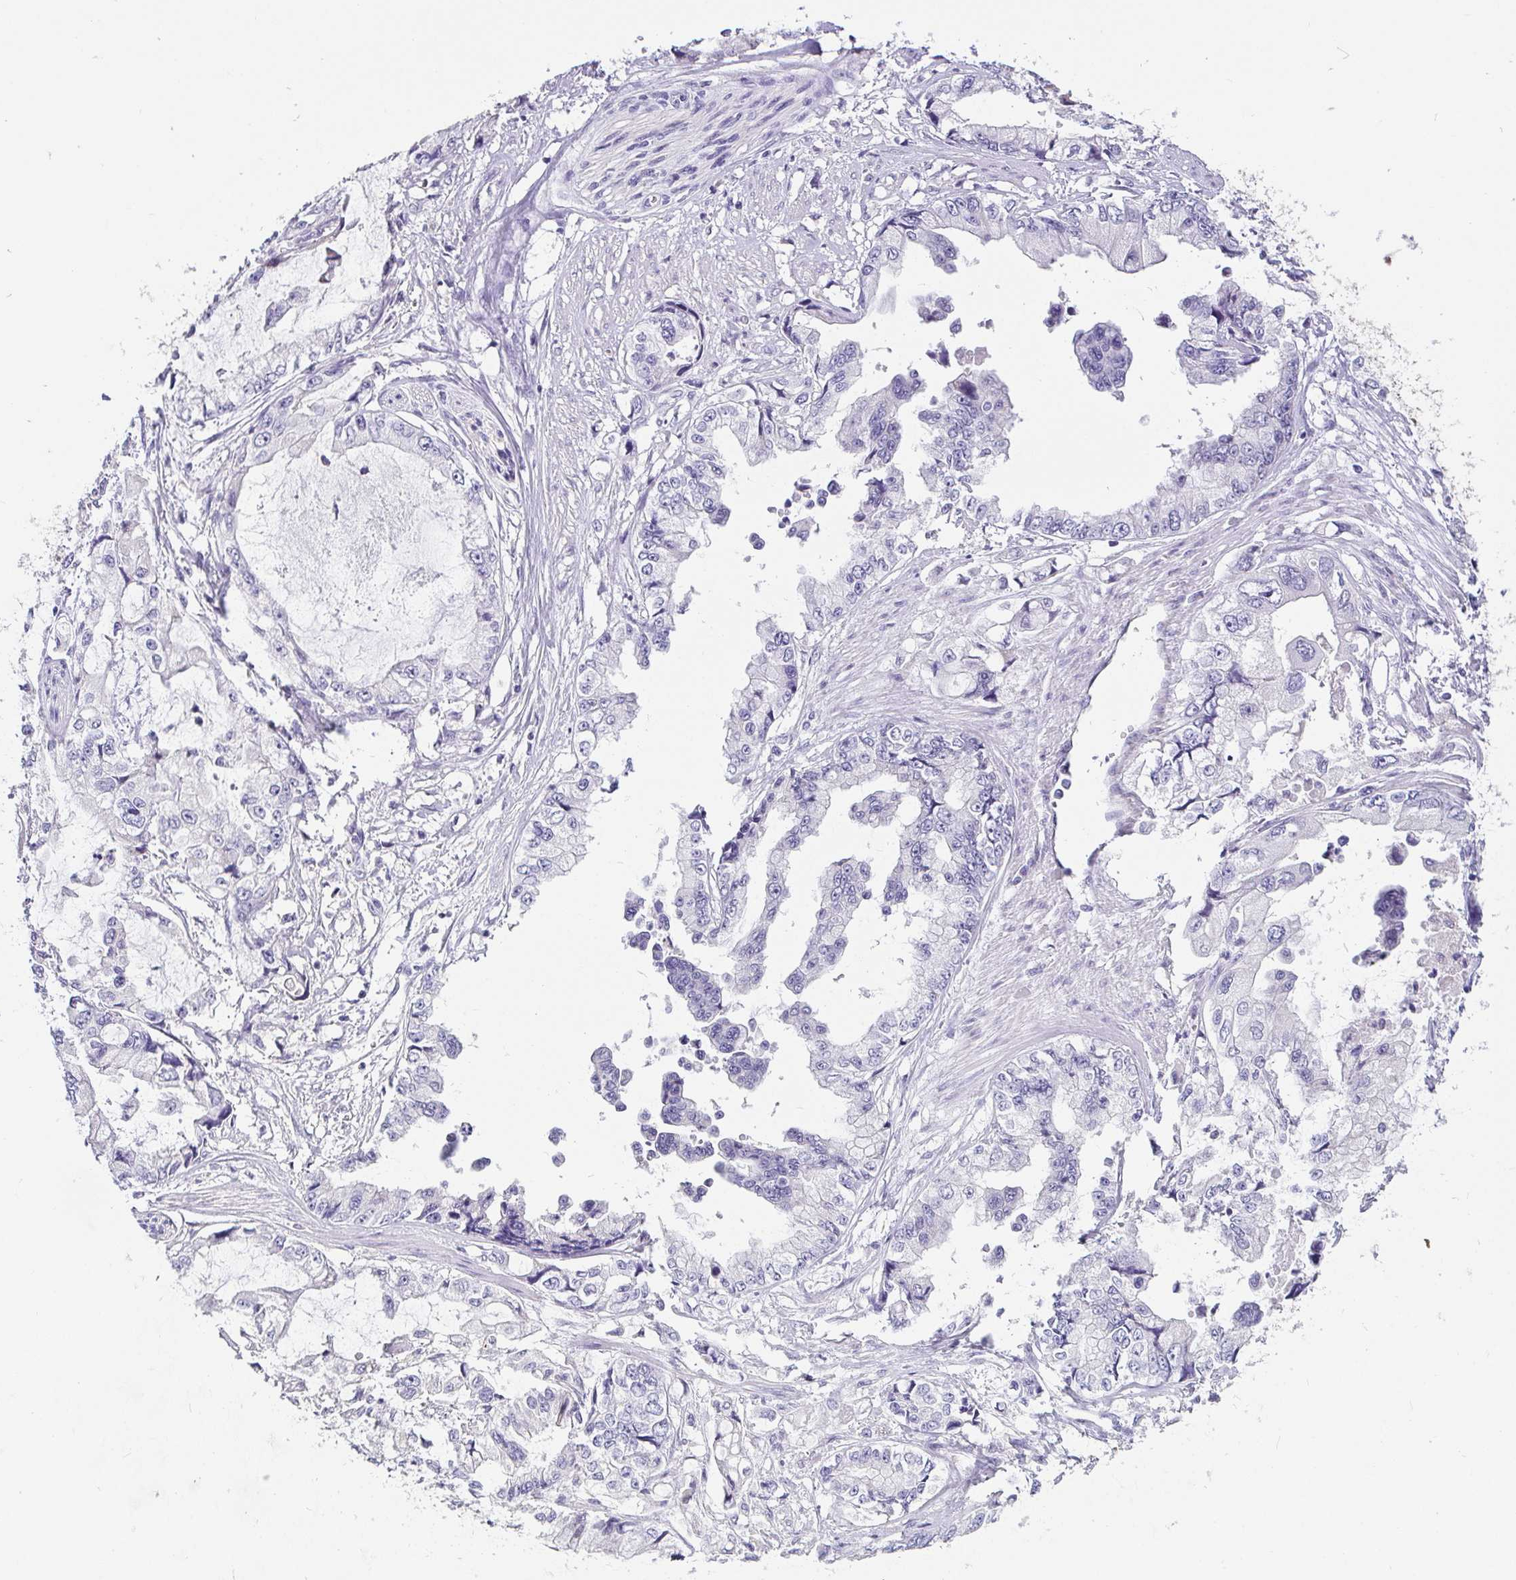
{"staining": {"intensity": "negative", "quantity": "none", "location": "none"}, "tissue": "stomach cancer", "cell_type": "Tumor cells", "image_type": "cancer", "snomed": [{"axis": "morphology", "description": "Adenocarcinoma, NOS"}, {"axis": "topography", "description": "Pancreas"}, {"axis": "topography", "description": "Stomach, upper"}, {"axis": "topography", "description": "Stomach"}], "caption": "Stomach cancer stained for a protein using immunohistochemistry exhibits no staining tumor cells.", "gene": "ADAMTS6", "patient": {"sex": "male", "age": 77}}